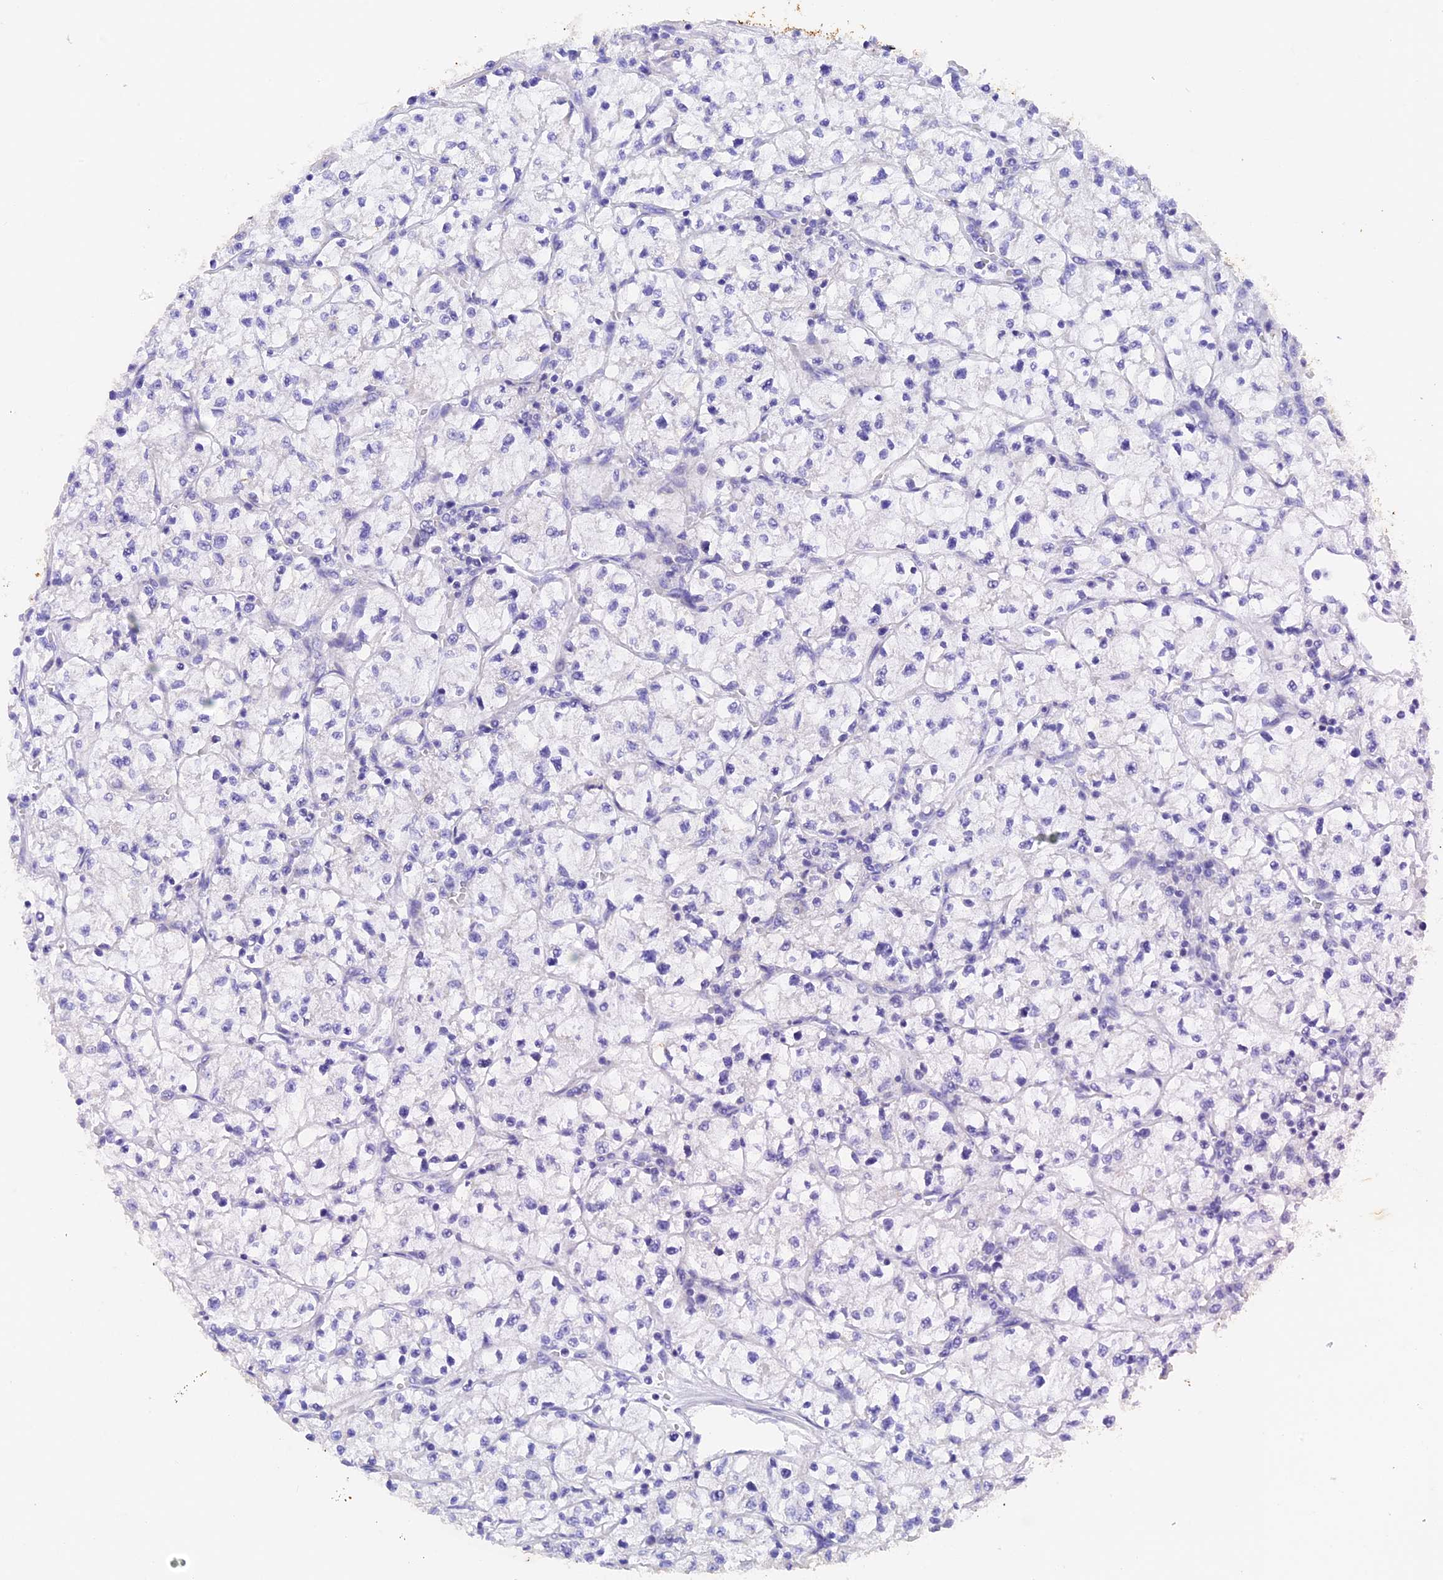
{"staining": {"intensity": "negative", "quantity": "none", "location": "none"}, "tissue": "renal cancer", "cell_type": "Tumor cells", "image_type": "cancer", "snomed": [{"axis": "morphology", "description": "Adenocarcinoma, NOS"}, {"axis": "topography", "description": "Kidney"}], "caption": "An image of human renal adenocarcinoma is negative for staining in tumor cells.", "gene": "PKIA", "patient": {"sex": "female", "age": 64}}